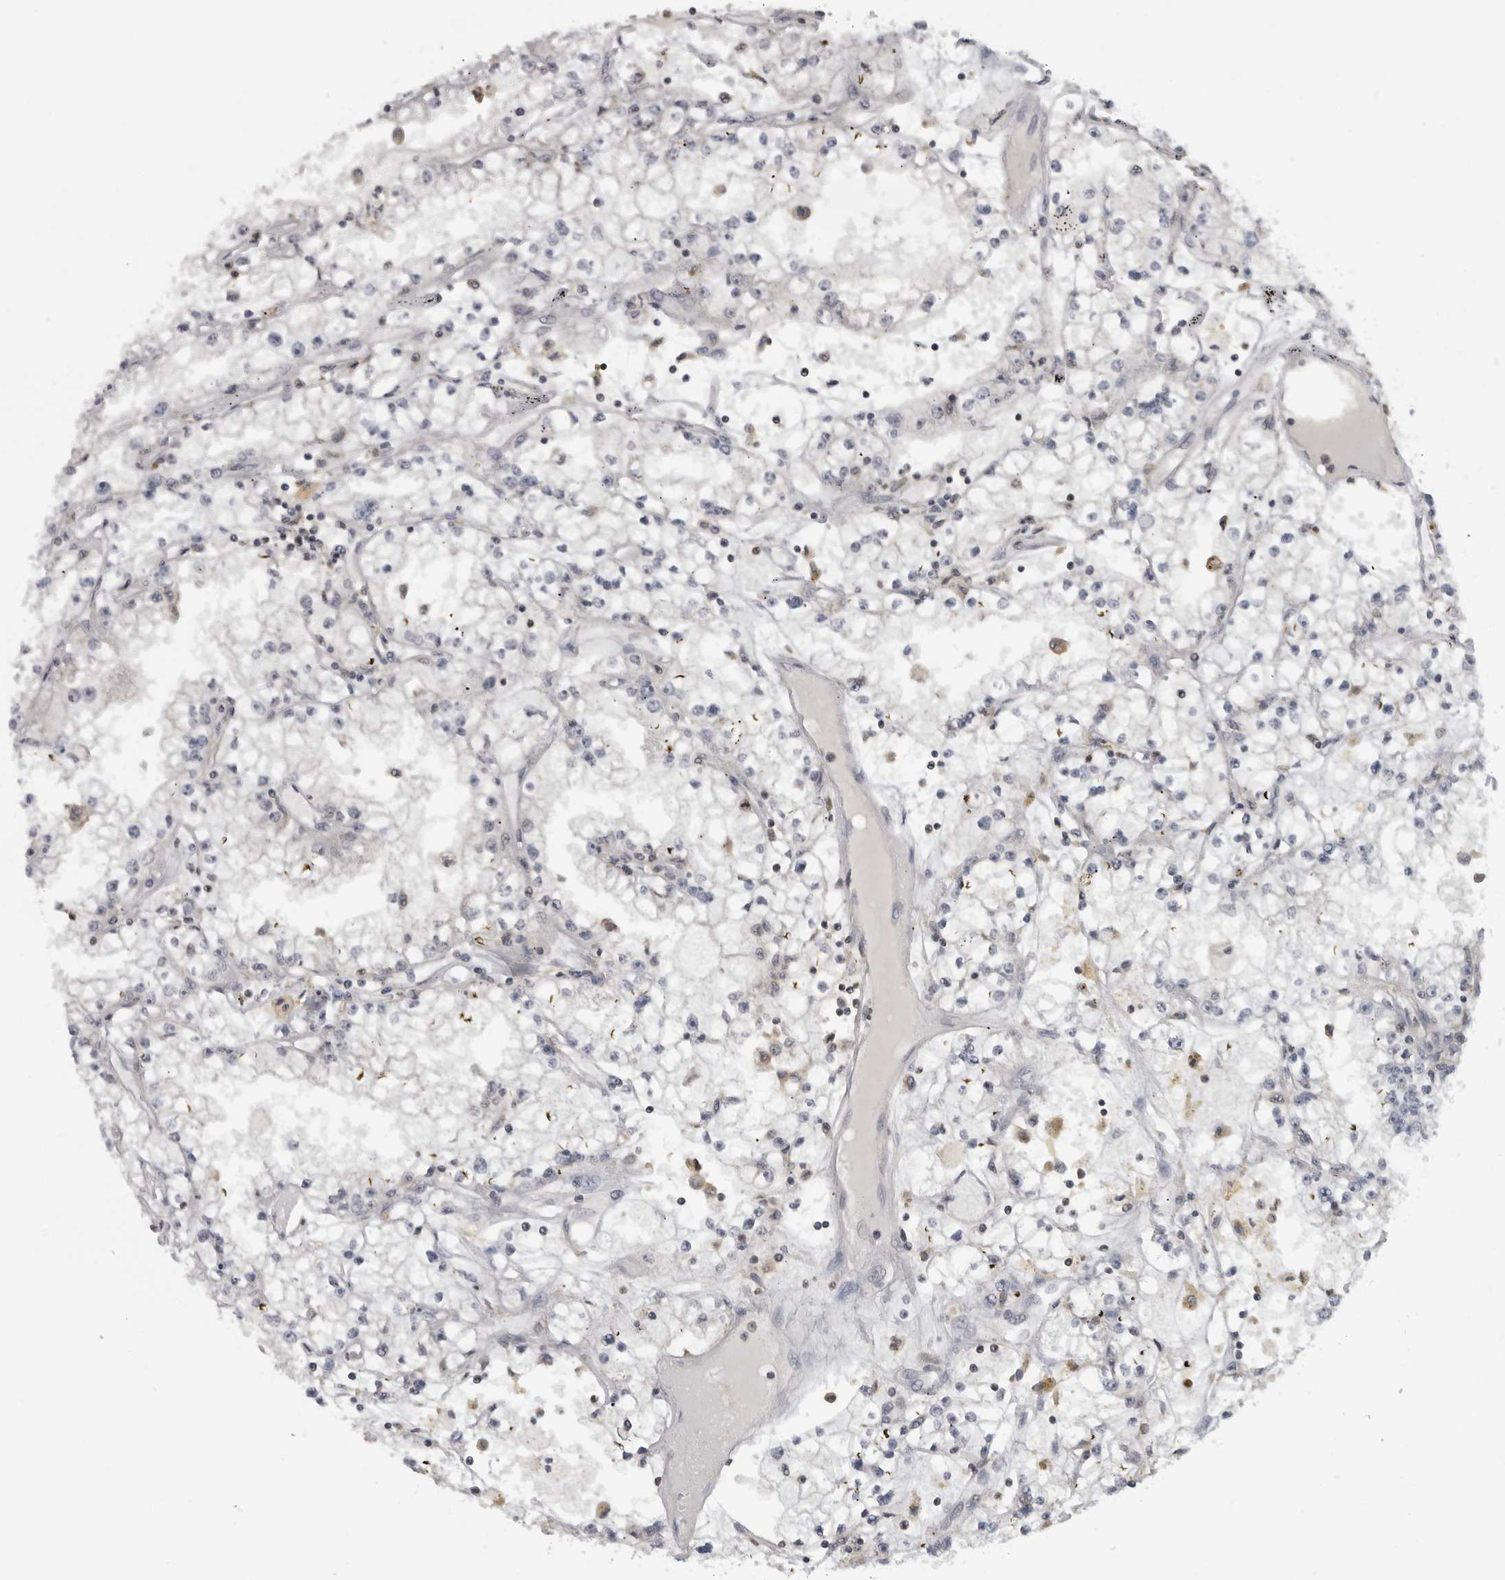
{"staining": {"intensity": "negative", "quantity": "none", "location": "none"}, "tissue": "renal cancer", "cell_type": "Tumor cells", "image_type": "cancer", "snomed": [{"axis": "morphology", "description": "Adenocarcinoma, NOS"}, {"axis": "topography", "description": "Kidney"}], "caption": "An image of human renal adenocarcinoma is negative for staining in tumor cells.", "gene": "PDCL3", "patient": {"sex": "male", "age": 56}}